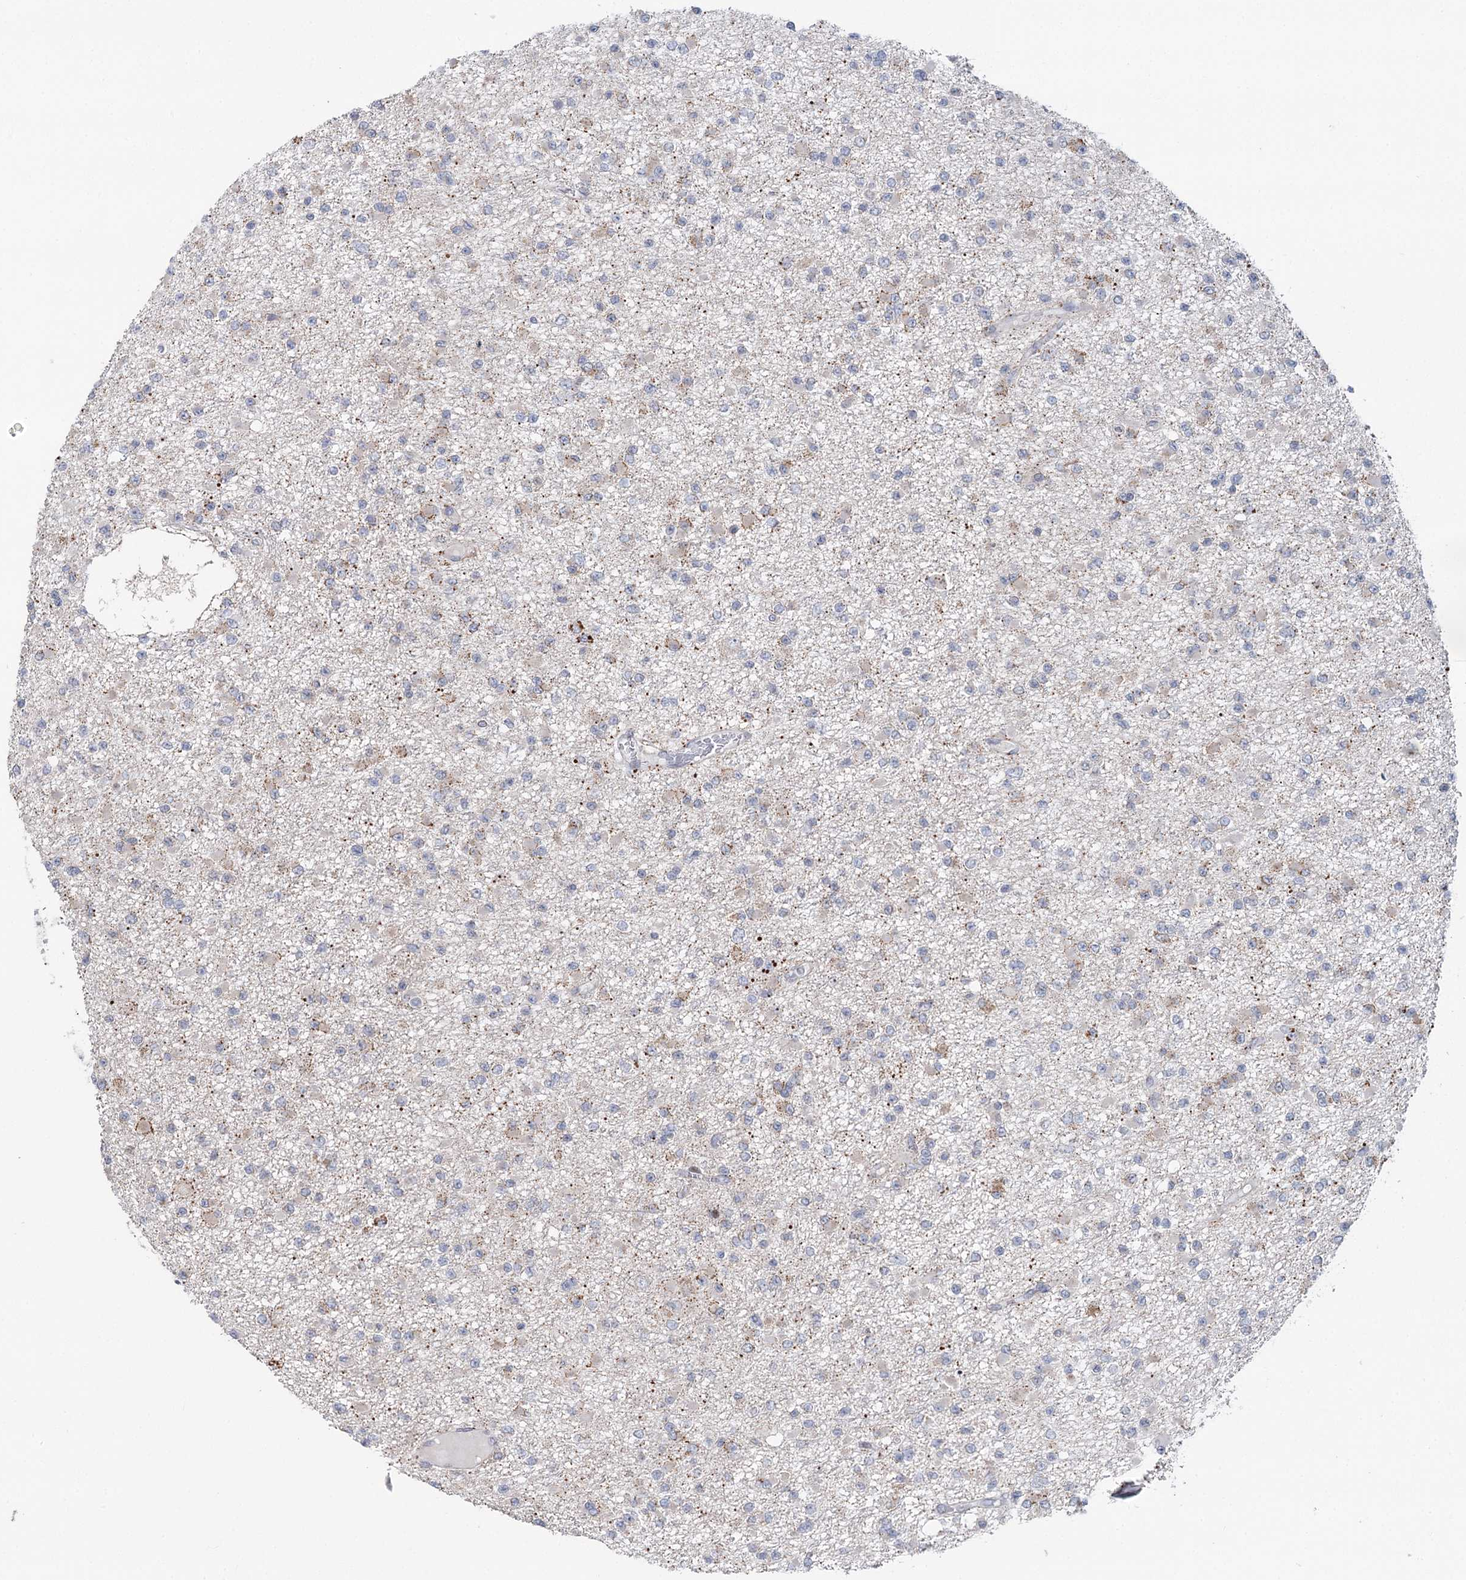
{"staining": {"intensity": "negative", "quantity": "none", "location": "none"}, "tissue": "glioma", "cell_type": "Tumor cells", "image_type": "cancer", "snomed": [{"axis": "morphology", "description": "Glioma, malignant, Low grade"}, {"axis": "topography", "description": "Brain"}], "caption": "High power microscopy image of an IHC histopathology image of low-grade glioma (malignant), revealing no significant positivity in tumor cells.", "gene": "PTGR1", "patient": {"sex": "female", "age": 22}}